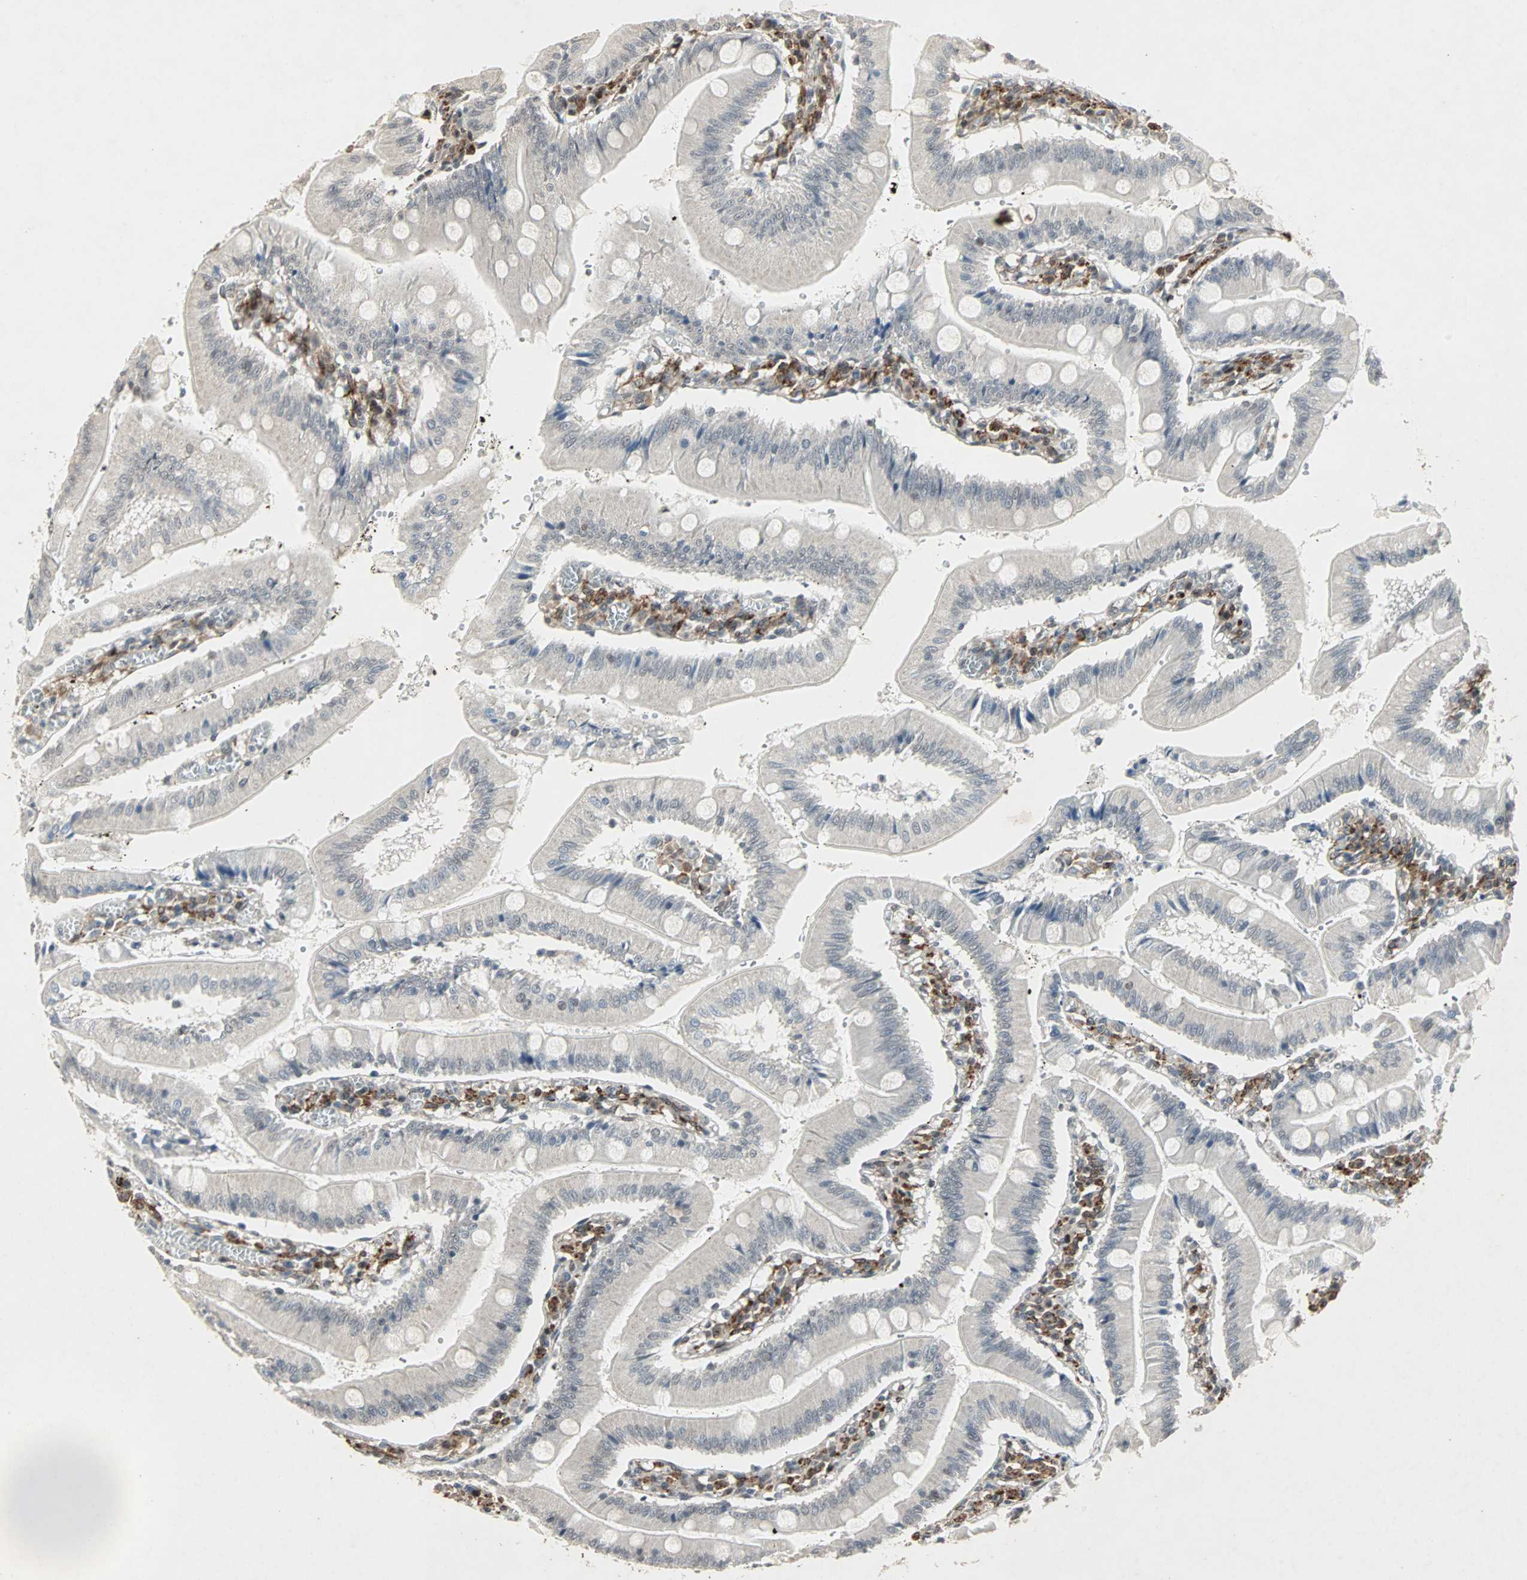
{"staining": {"intensity": "moderate", "quantity": "25%-75%", "location": "cytoplasmic/membranous"}, "tissue": "small intestine", "cell_type": "Glandular cells", "image_type": "normal", "snomed": [{"axis": "morphology", "description": "Normal tissue, NOS"}, {"axis": "topography", "description": "Small intestine"}], "caption": "DAB immunohistochemical staining of unremarkable small intestine displays moderate cytoplasmic/membranous protein positivity in approximately 25%-75% of glandular cells. The staining was performed using DAB (3,3'-diaminobenzidine), with brown indicating positive protein expression. Nuclei are stained blue with hematoxylin.", "gene": "TRPV4", "patient": {"sex": "male", "age": 71}}